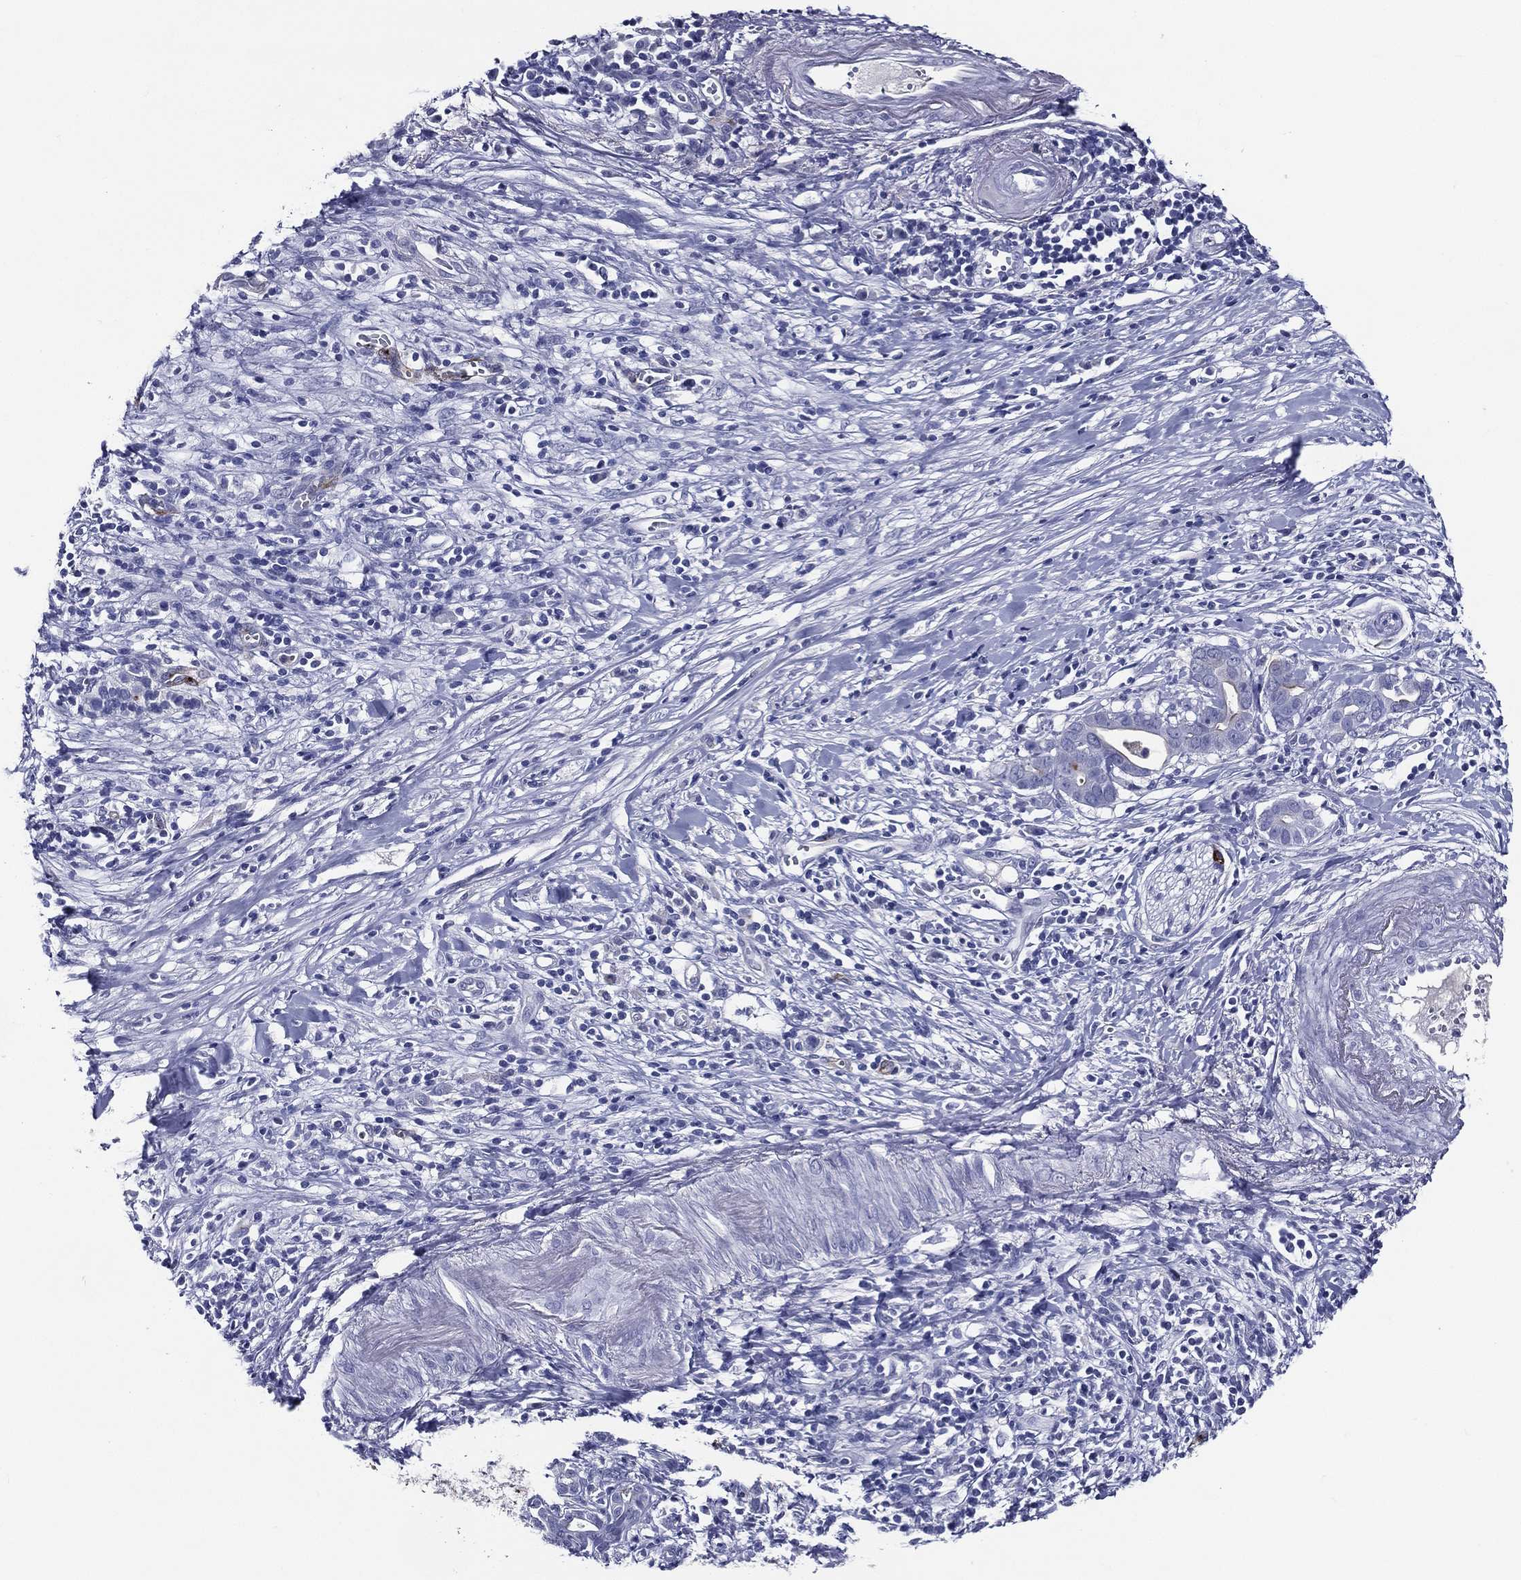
{"staining": {"intensity": "negative", "quantity": "none", "location": "none"}, "tissue": "pancreatic cancer", "cell_type": "Tumor cells", "image_type": "cancer", "snomed": [{"axis": "morphology", "description": "Adenocarcinoma, NOS"}, {"axis": "topography", "description": "Pancreas"}], "caption": "Immunohistochemistry (IHC) photomicrograph of human pancreatic cancer stained for a protein (brown), which shows no staining in tumor cells.", "gene": "ACE2", "patient": {"sex": "male", "age": 61}}